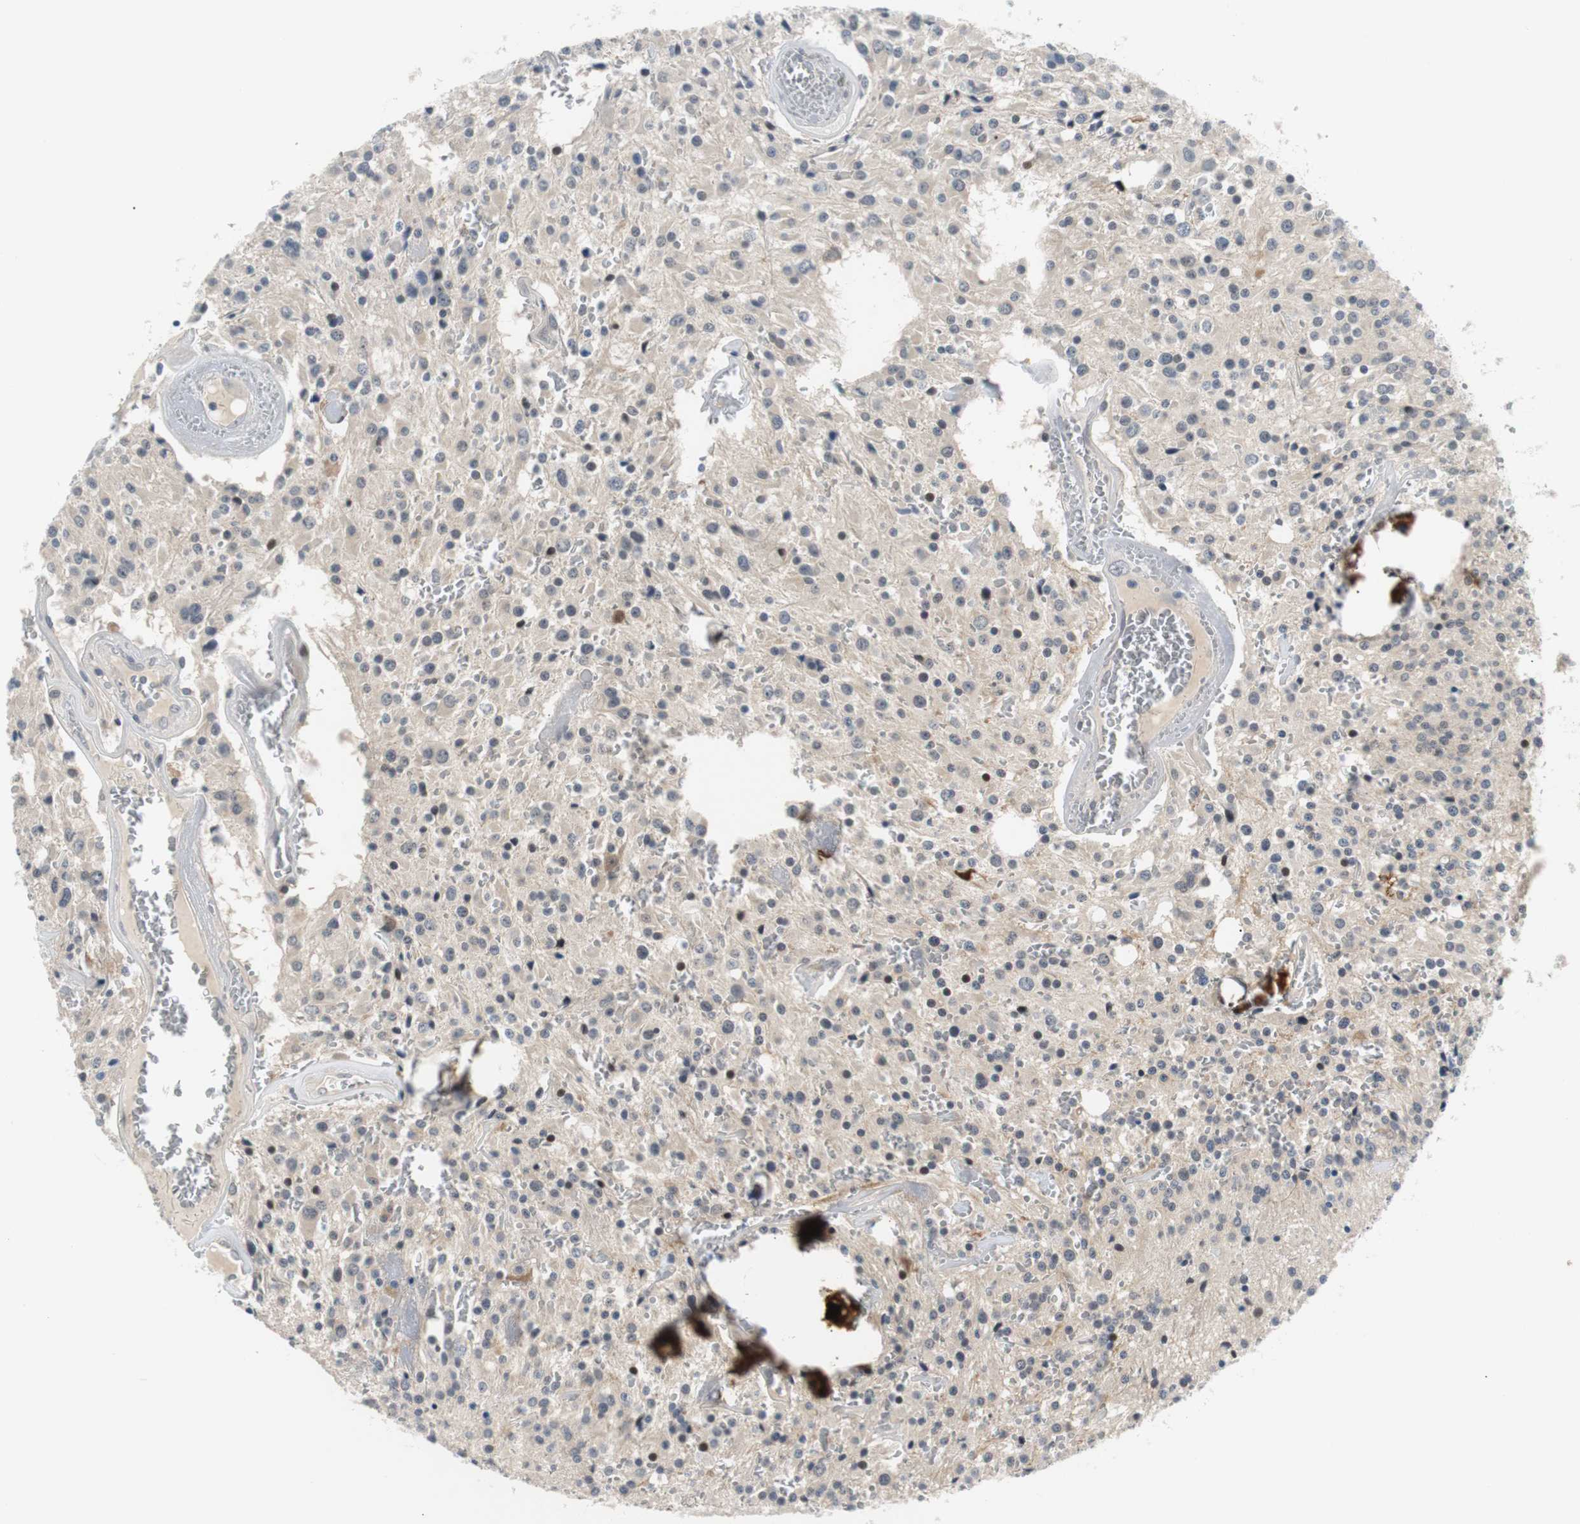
{"staining": {"intensity": "weak", "quantity": "<25%", "location": "nuclear"}, "tissue": "glioma", "cell_type": "Tumor cells", "image_type": "cancer", "snomed": [{"axis": "morphology", "description": "Glioma, malignant, Low grade"}, {"axis": "topography", "description": "Brain"}], "caption": "Tumor cells show no significant expression in glioma.", "gene": "MAP2K4", "patient": {"sex": "male", "age": 58}}